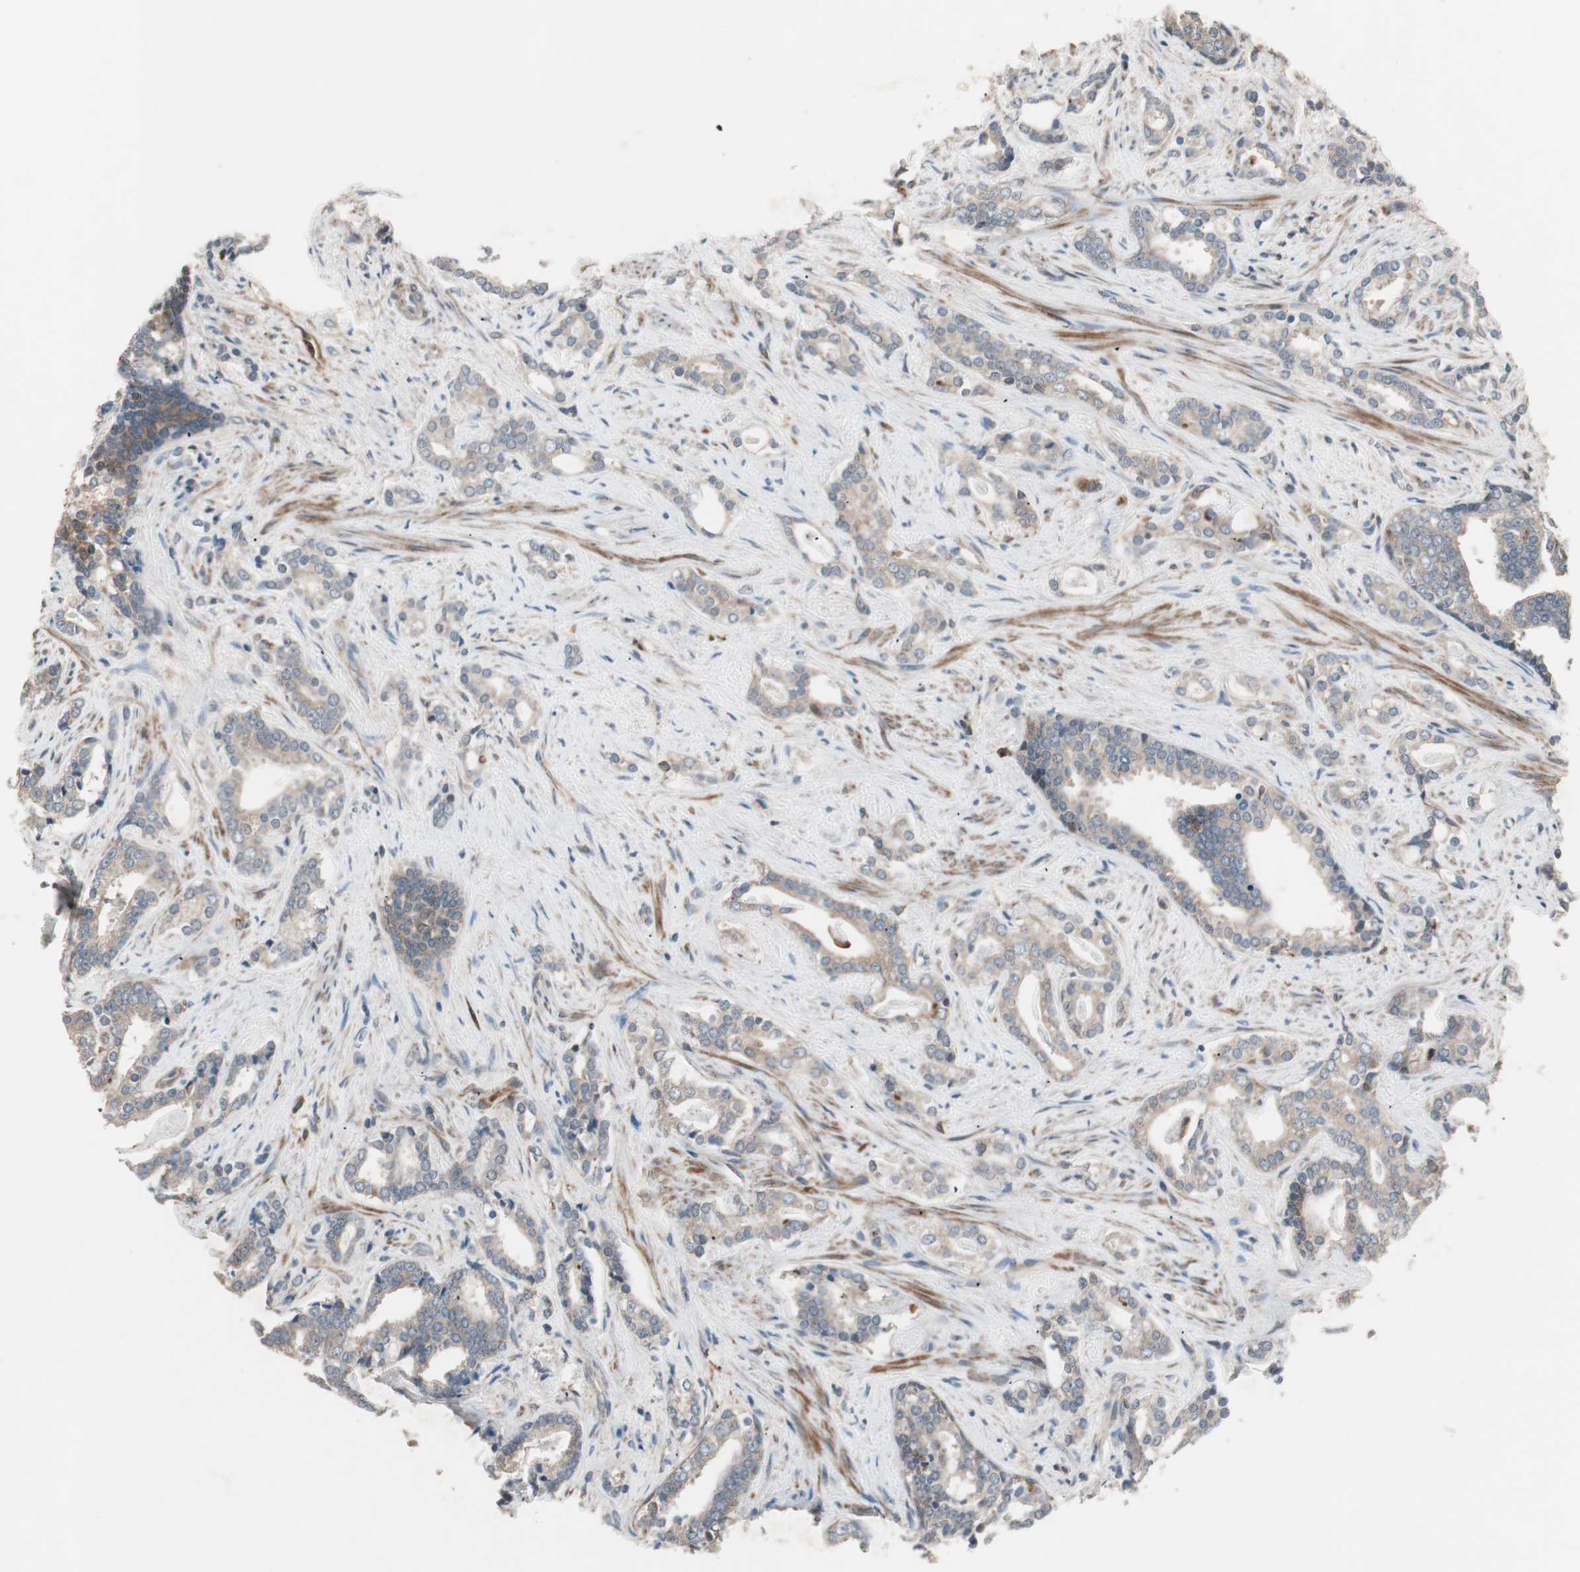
{"staining": {"intensity": "moderate", "quantity": ">75%", "location": "cytoplasmic/membranous"}, "tissue": "prostate cancer", "cell_type": "Tumor cells", "image_type": "cancer", "snomed": [{"axis": "morphology", "description": "Adenocarcinoma, High grade"}, {"axis": "topography", "description": "Prostate"}], "caption": "Prostate cancer (high-grade adenocarcinoma) stained for a protein shows moderate cytoplasmic/membranous positivity in tumor cells. (brown staining indicates protein expression, while blue staining denotes nuclei).", "gene": "STAB1", "patient": {"sex": "male", "age": 67}}